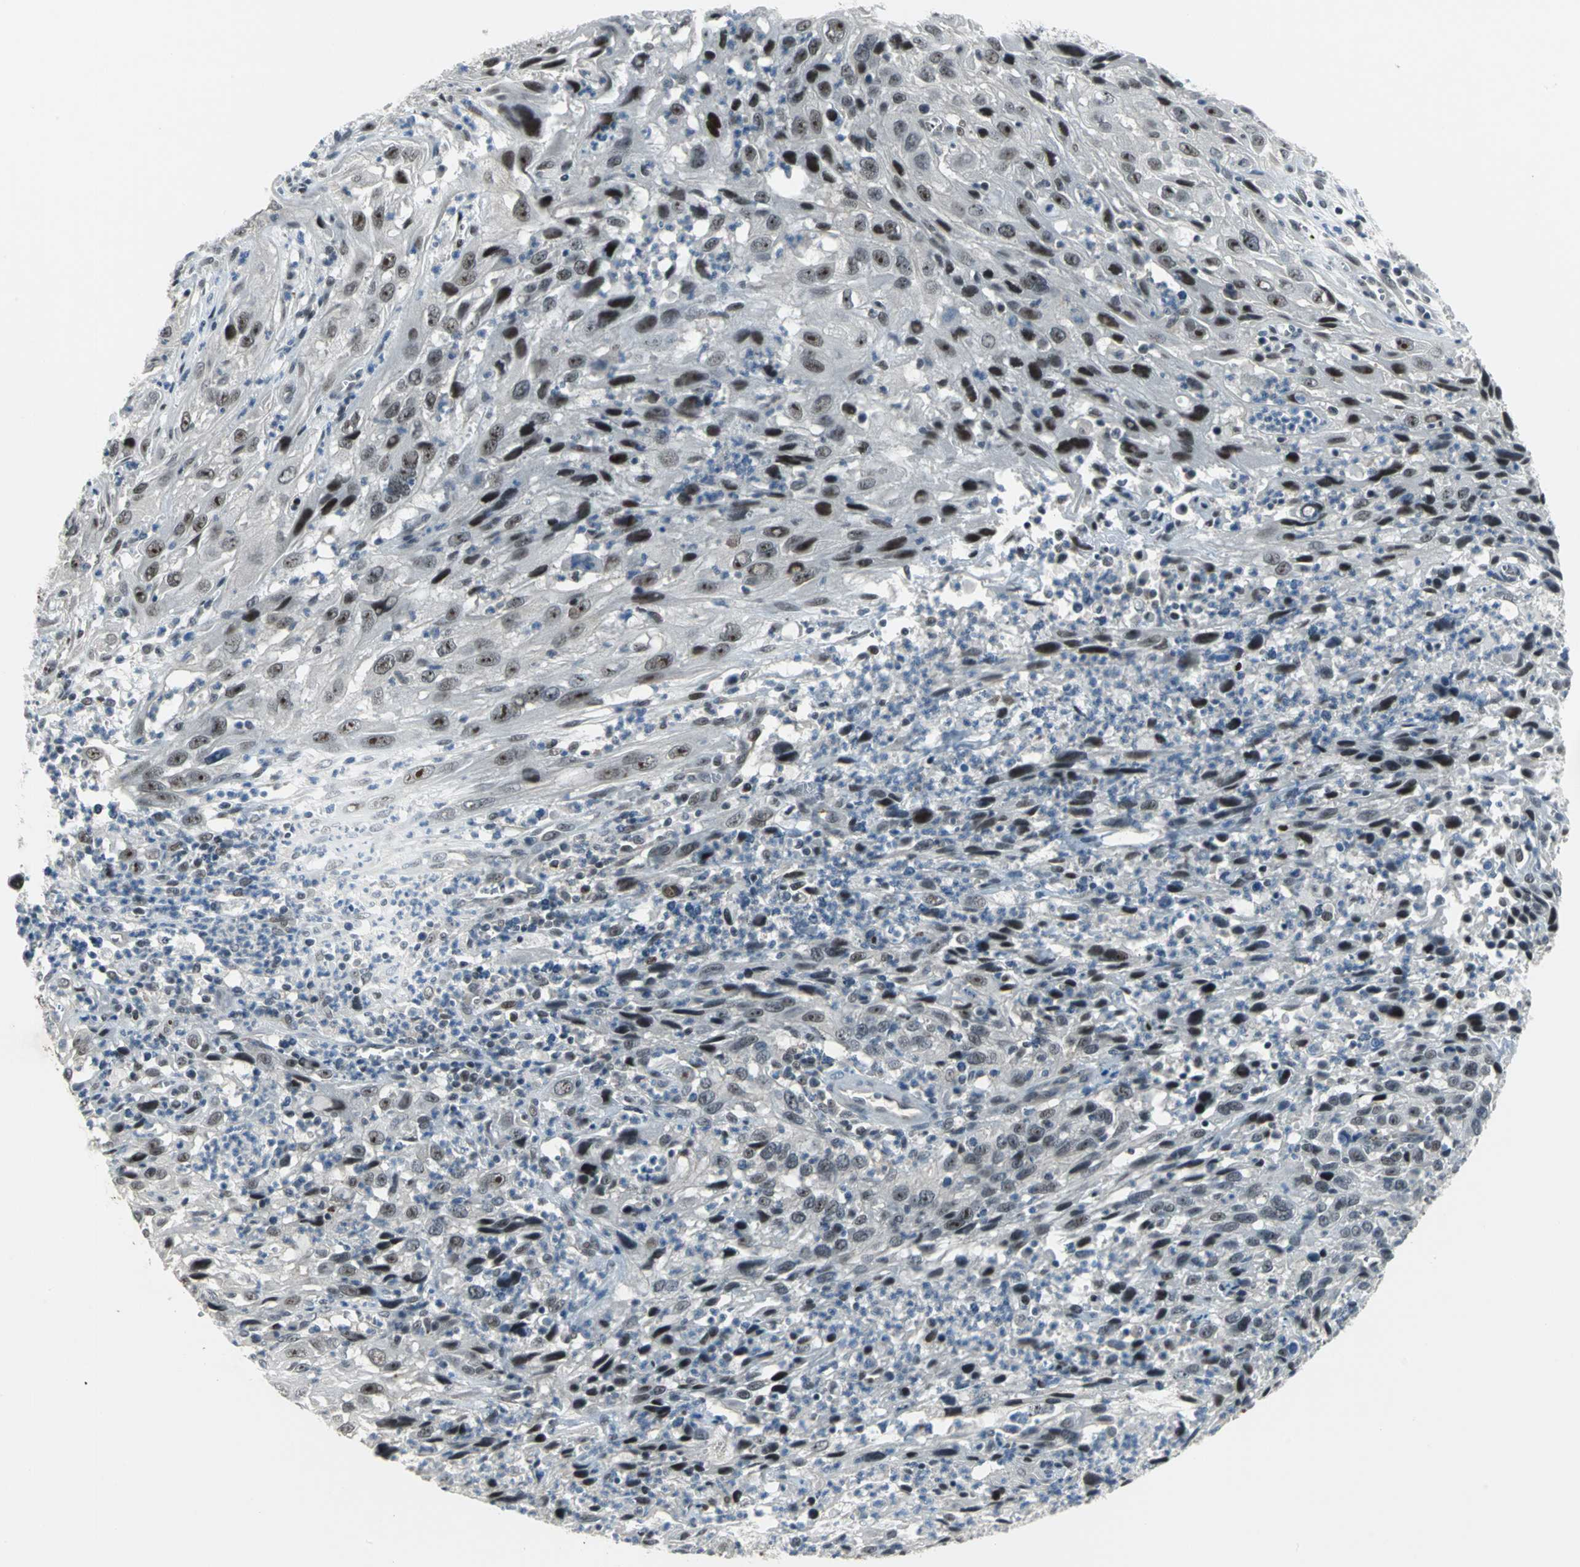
{"staining": {"intensity": "strong", "quantity": ">75%", "location": "nuclear"}, "tissue": "cervical cancer", "cell_type": "Tumor cells", "image_type": "cancer", "snomed": [{"axis": "morphology", "description": "Squamous cell carcinoma, NOS"}, {"axis": "topography", "description": "Cervix"}], "caption": "Tumor cells exhibit high levels of strong nuclear expression in about >75% of cells in human cervical squamous cell carcinoma.", "gene": "GLI3", "patient": {"sex": "female", "age": 32}}